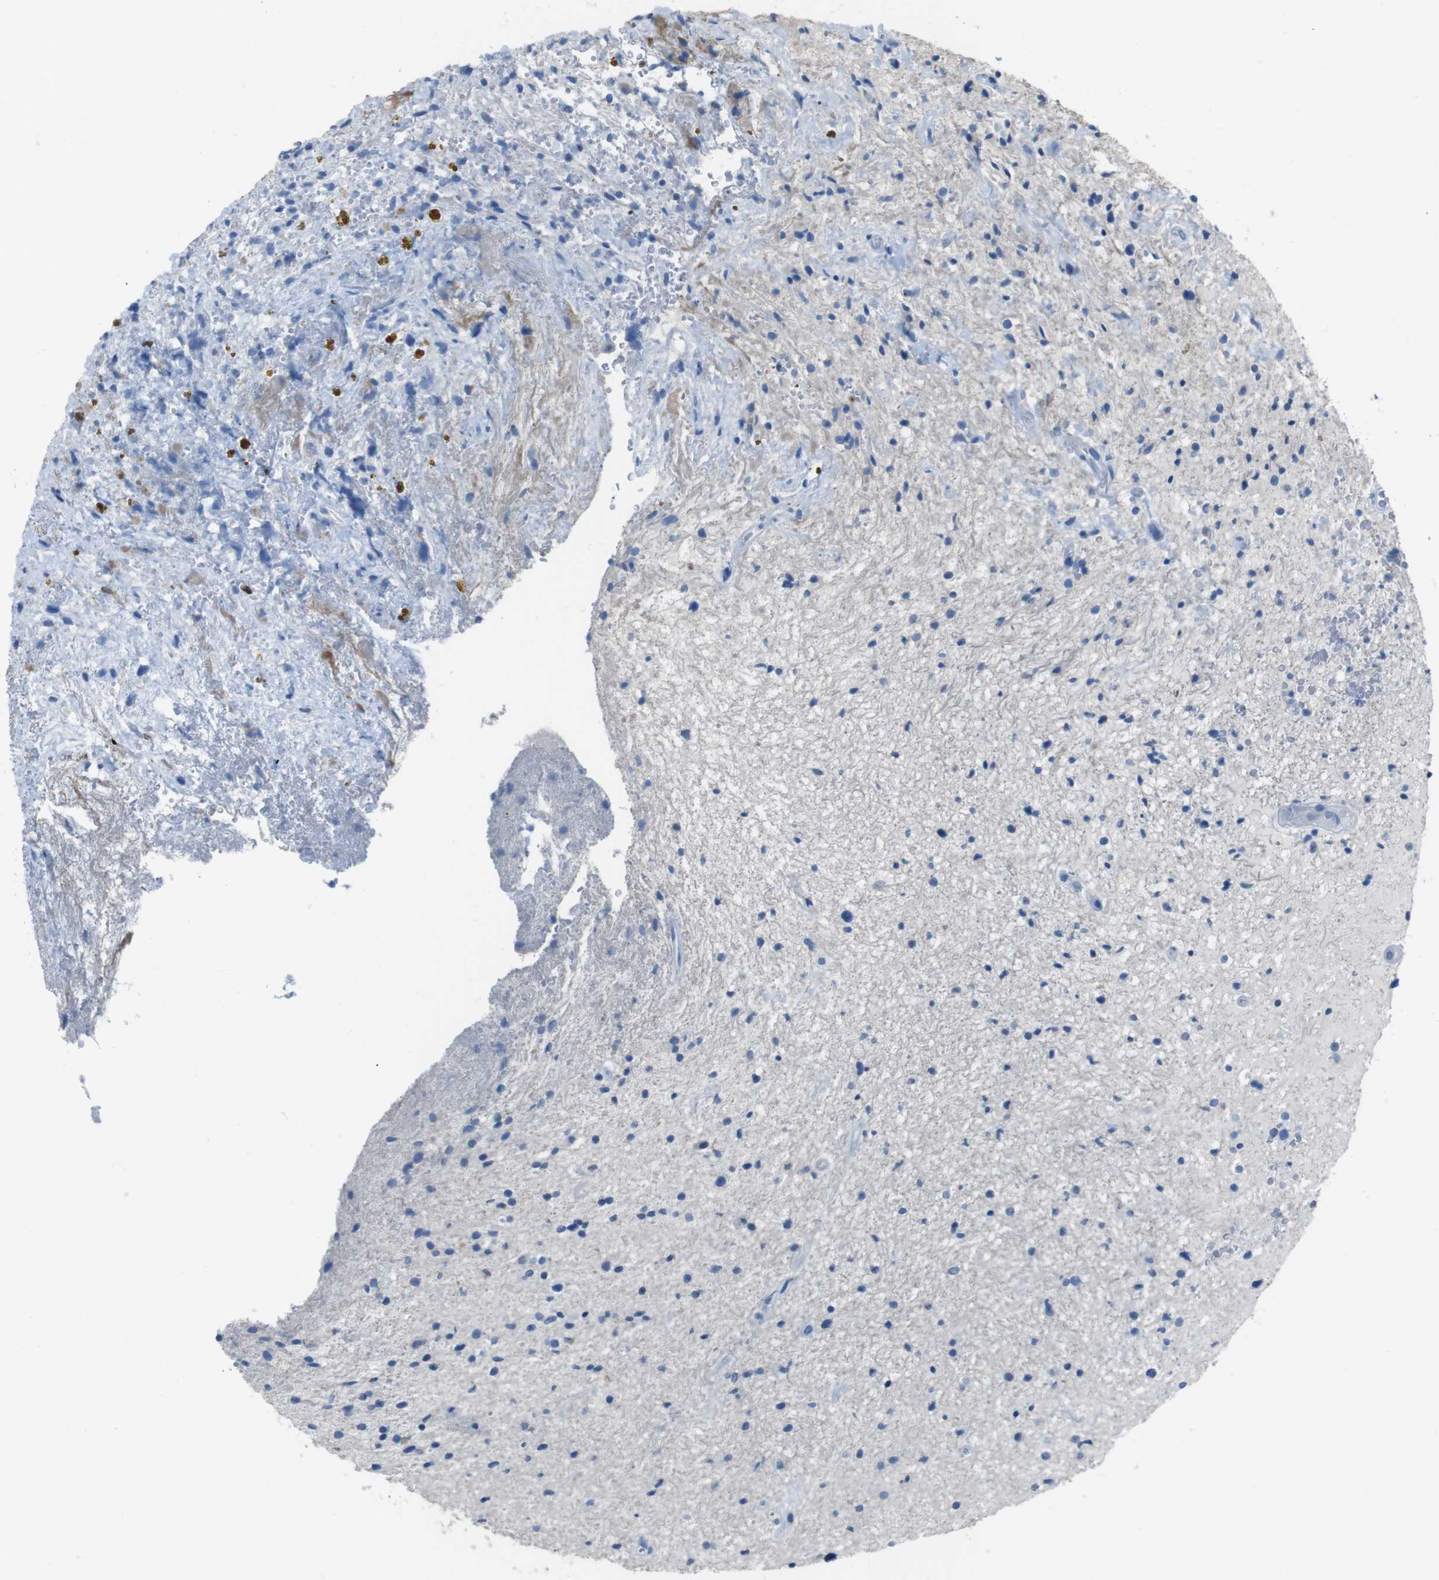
{"staining": {"intensity": "negative", "quantity": "none", "location": "none"}, "tissue": "glioma", "cell_type": "Tumor cells", "image_type": "cancer", "snomed": [{"axis": "morphology", "description": "Glioma, malignant, High grade"}, {"axis": "topography", "description": "Brain"}], "caption": "The immunohistochemistry (IHC) histopathology image has no significant positivity in tumor cells of glioma tissue.", "gene": "CYP2C8", "patient": {"sex": "male", "age": 33}}